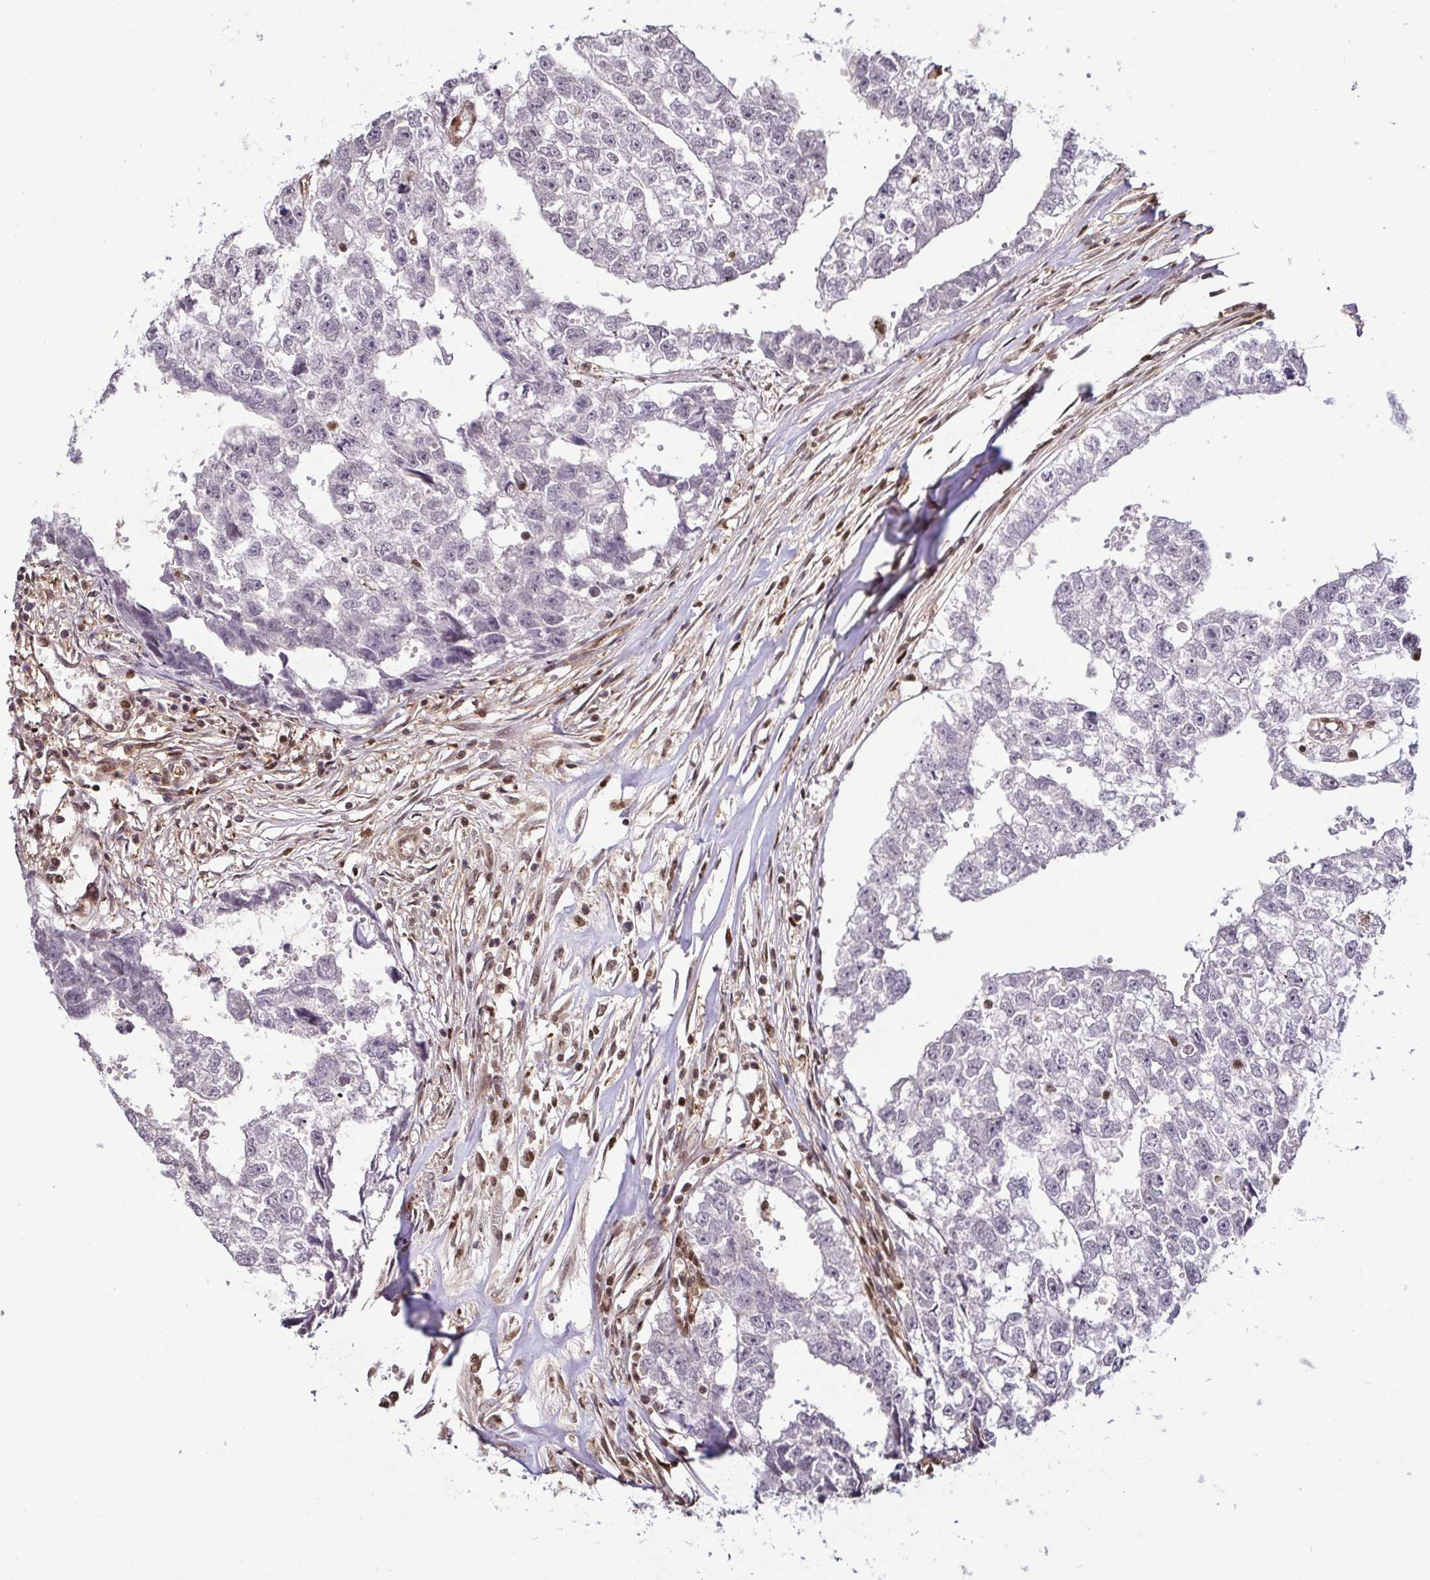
{"staining": {"intensity": "negative", "quantity": "none", "location": "none"}, "tissue": "testis cancer", "cell_type": "Tumor cells", "image_type": "cancer", "snomed": [{"axis": "morphology", "description": "Carcinoma, Embryonal, NOS"}, {"axis": "morphology", "description": "Teratoma, malignant, NOS"}, {"axis": "topography", "description": "Testis"}], "caption": "IHC micrograph of human testis cancer stained for a protein (brown), which demonstrates no expression in tumor cells. Nuclei are stained in blue.", "gene": "PSMB9", "patient": {"sex": "male", "age": 44}}